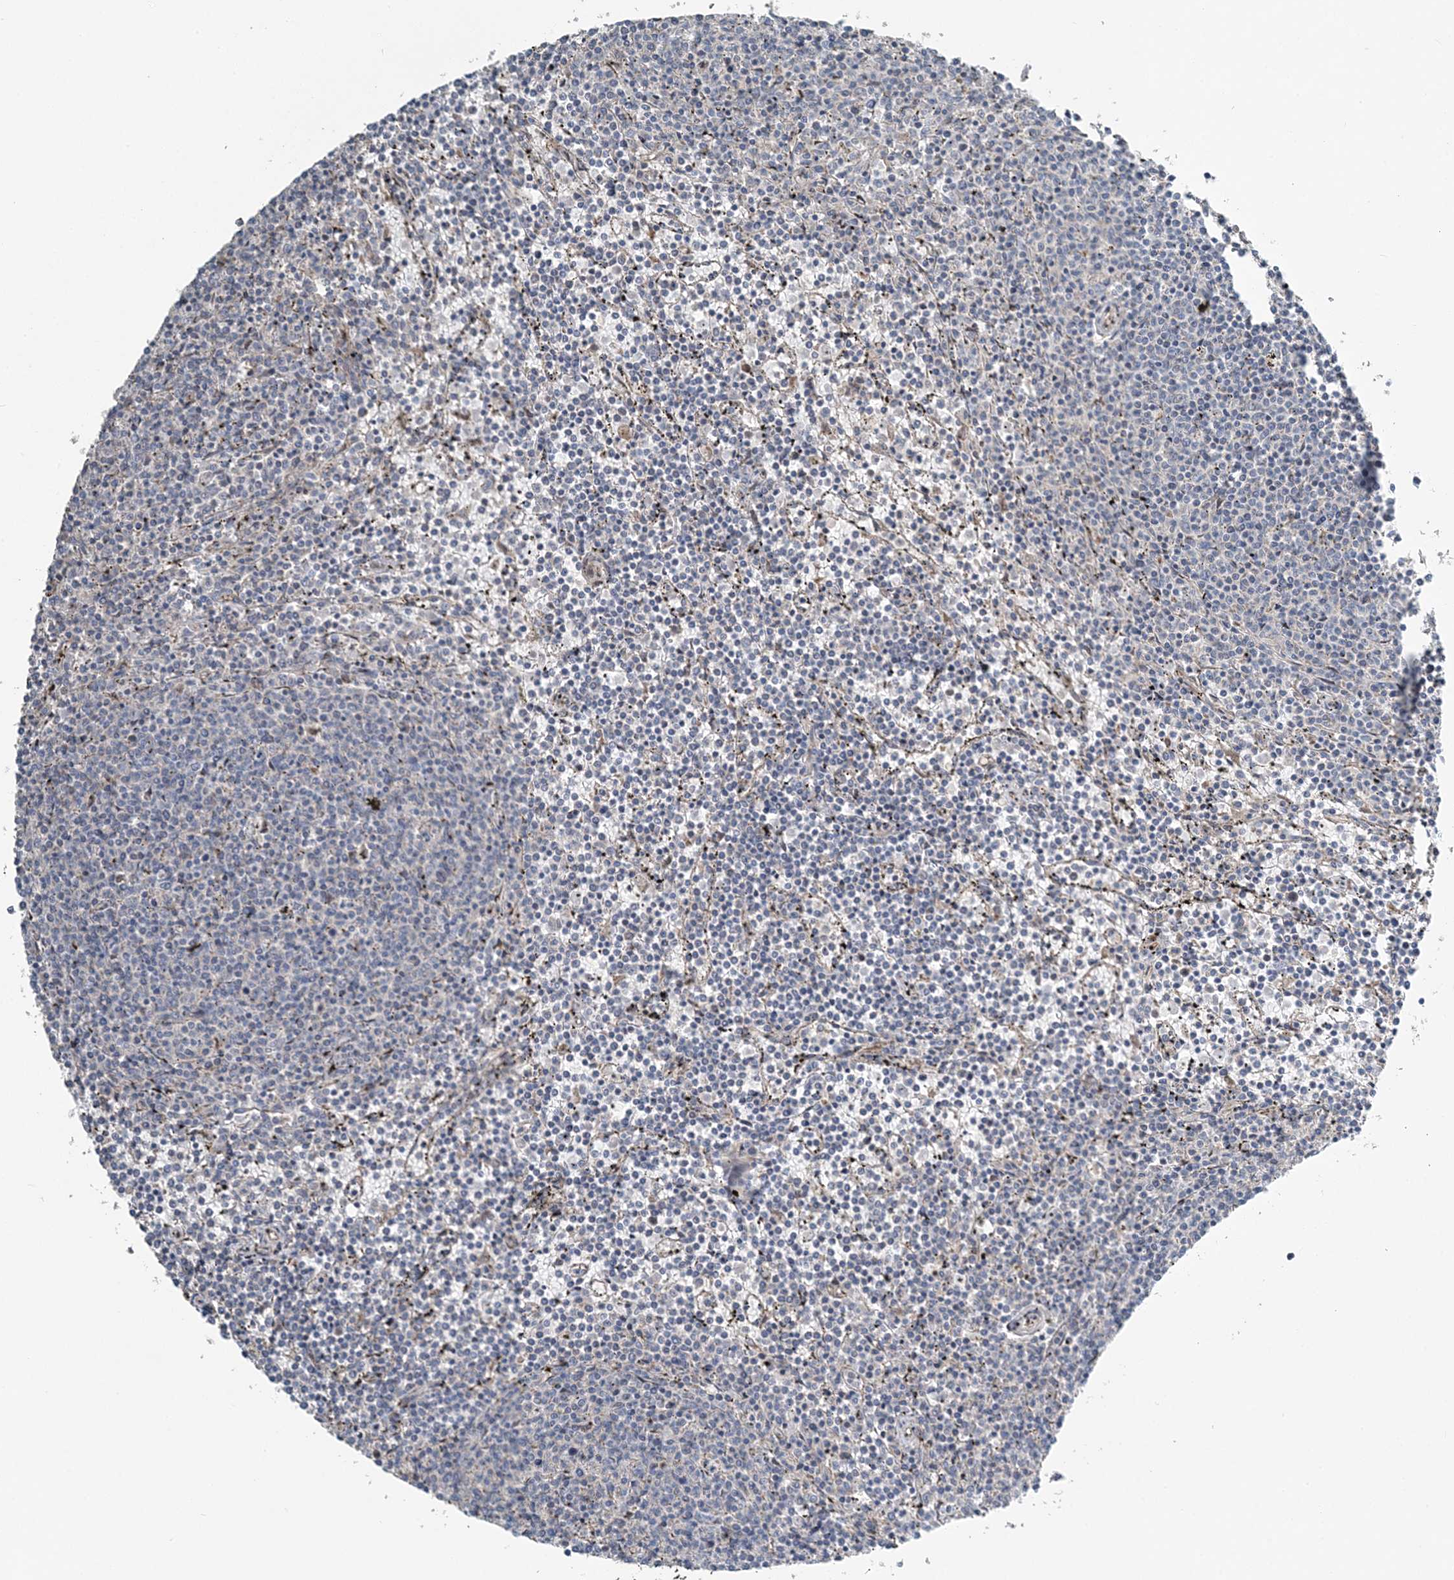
{"staining": {"intensity": "negative", "quantity": "none", "location": "none"}, "tissue": "lymphoma", "cell_type": "Tumor cells", "image_type": "cancer", "snomed": [{"axis": "morphology", "description": "Malignant lymphoma, non-Hodgkin's type, Low grade"}, {"axis": "topography", "description": "Spleen"}], "caption": "Immunohistochemistry micrograph of neoplastic tissue: low-grade malignant lymphoma, non-Hodgkin's type stained with DAB reveals no significant protein expression in tumor cells.", "gene": "SLC4A10", "patient": {"sex": "female", "age": 50}}